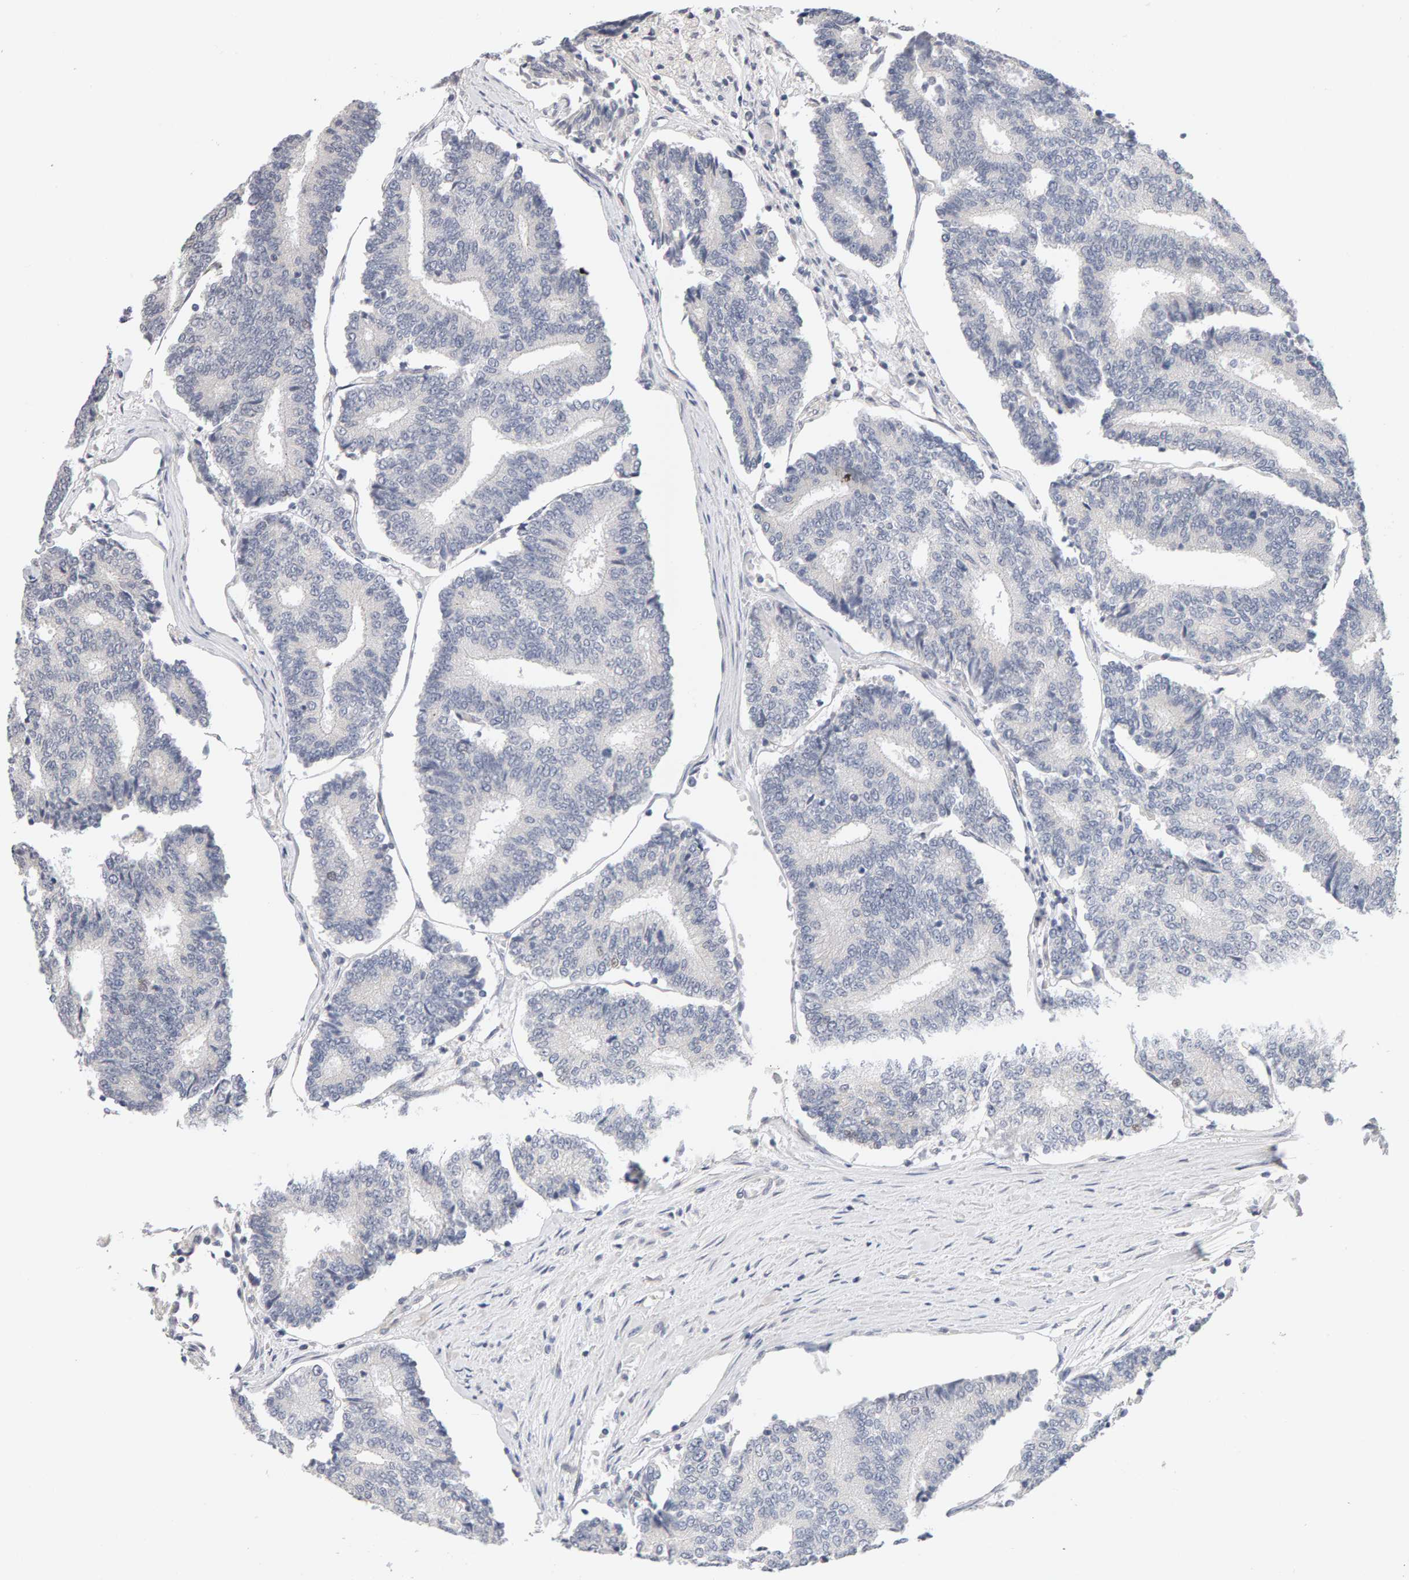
{"staining": {"intensity": "negative", "quantity": "none", "location": "none"}, "tissue": "prostate cancer", "cell_type": "Tumor cells", "image_type": "cancer", "snomed": [{"axis": "morphology", "description": "Normal tissue, NOS"}, {"axis": "morphology", "description": "Adenocarcinoma, High grade"}, {"axis": "topography", "description": "Prostate"}, {"axis": "topography", "description": "Seminal veicle"}], "caption": "IHC histopathology image of human high-grade adenocarcinoma (prostate) stained for a protein (brown), which exhibits no staining in tumor cells.", "gene": "HNF4A", "patient": {"sex": "male", "age": 55}}